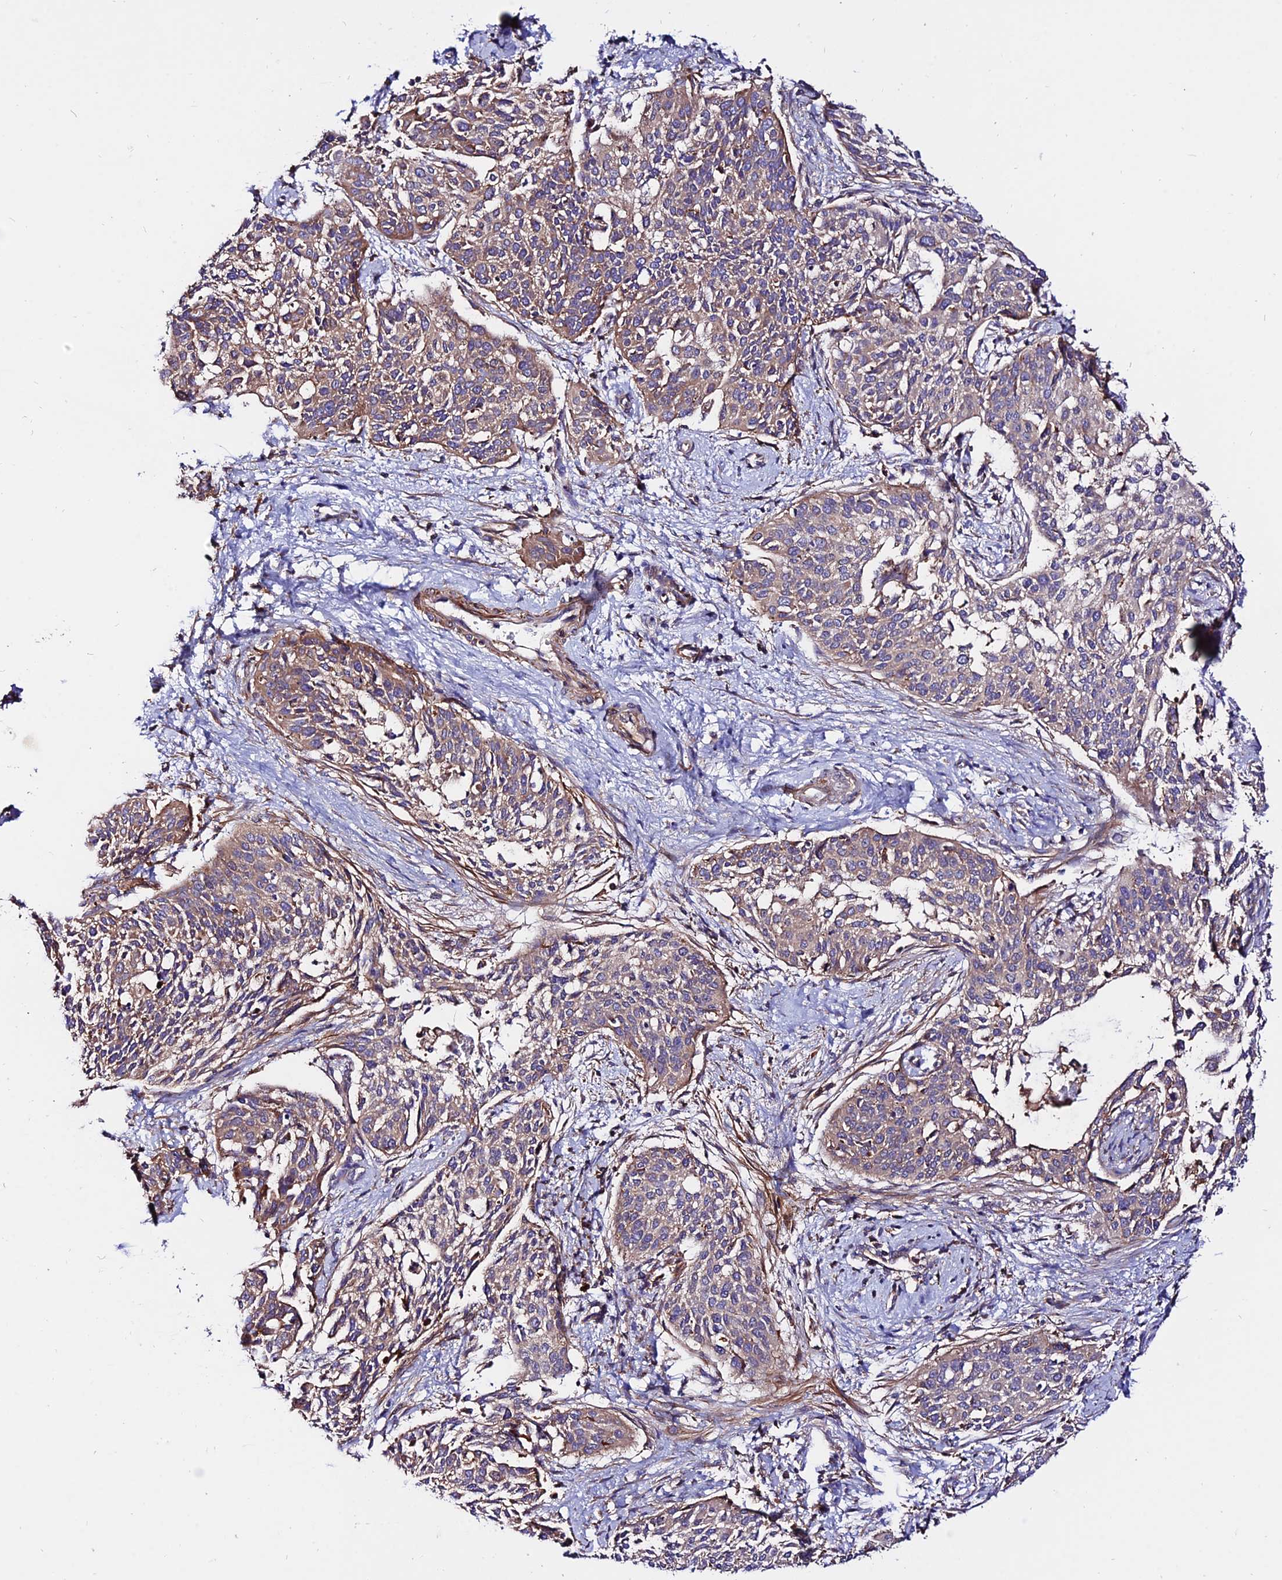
{"staining": {"intensity": "weak", "quantity": "25%-75%", "location": "cytoplasmic/membranous"}, "tissue": "cervical cancer", "cell_type": "Tumor cells", "image_type": "cancer", "snomed": [{"axis": "morphology", "description": "Squamous cell carcinoma, NOS"}, {"axis": "topography", "description": "Cervix"}], "caption": "The image reveals immunohistochemical staining of cervical cancer. There is weak cytoplasmic/membranous staining is present in about 25%-75% of tumor cells.", "gene": "PYM1", "patient": {"sex": "female", "age": 44}}